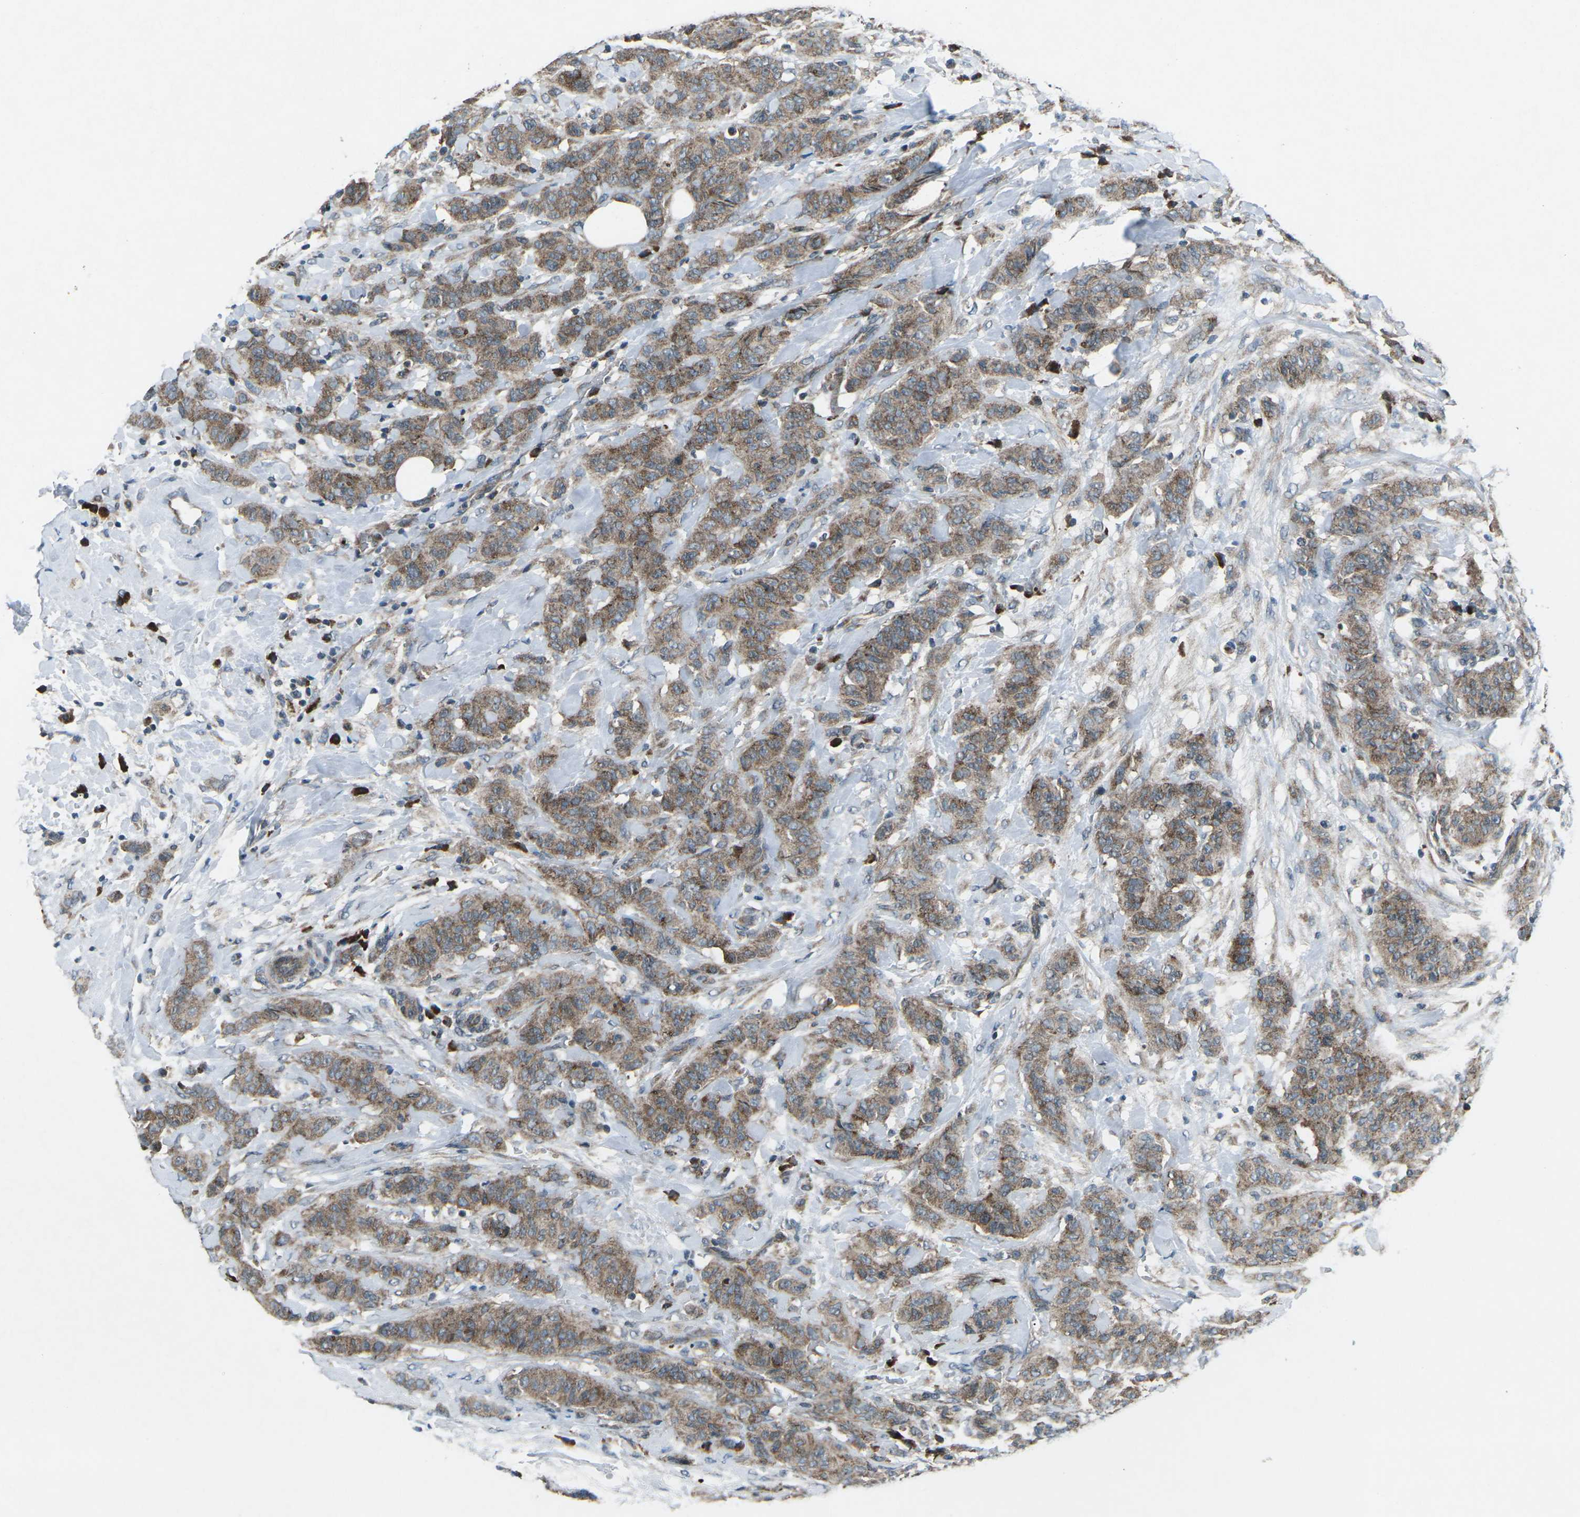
{"staining": {"intensity": "moderate", "quantity": ">75%", "location": "cytoplasmic/membranous"}, "tissue": "breast cancer", "cell_type": "Tumor cells", "image_type": "cancer", "snomed": [{"axis": "morphology", "description": "Normal tissue, NOS"}, {"axis": "morphology", "description": "Duct carcinoma"}, {"axis": "topography", "description": "Breast"}], "caption": "A photomicrograph of breast intraductal carcinoma stained for a protein reveals moderate cytoplasmic/membranous brown staining in tumor cells. The staining is performed using DAB brown chromogen to label protein expression. The nuclei are counter-stained blue using hematoxylin.", "gene": "CDK16", "patient": {"sex": "female", "age": 40}}